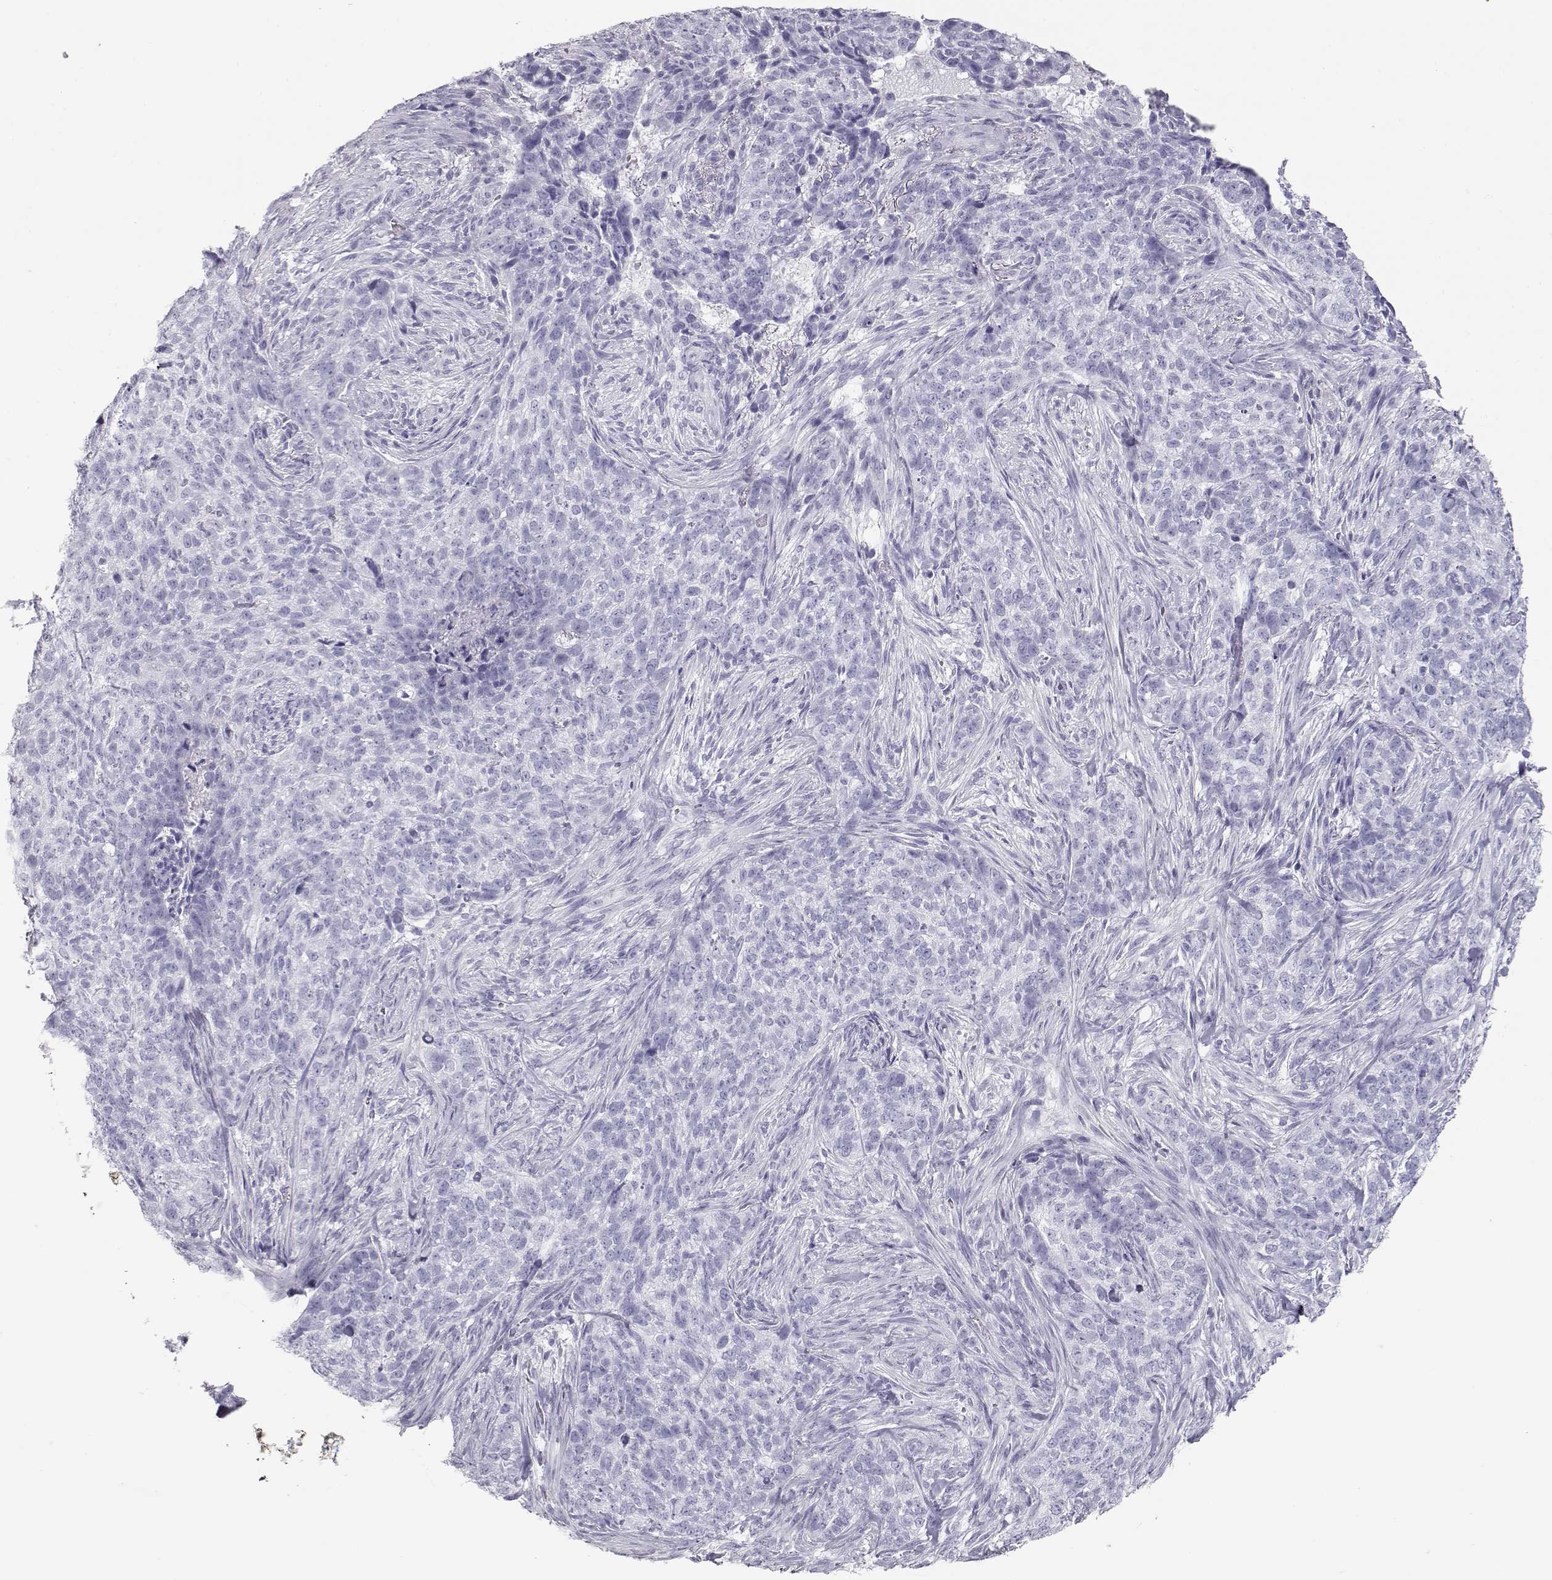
{"staining": {"intensity": "negative", "quantity": "none", "location": "none"}, "tissue": "skin cancer", "cell_type": "Tumor cells", "image_type": "cancer", "snomed": [{"axis": "morphology", "description": "Basal cell carcinoma"}, {"axis": "topography", "description": "Skin"}], "caption": "DAB immunohistochemical staining of human skin basal cell carcinoma shows no significant expression in tumor cells. Nuclei are stained in blue.", "gene": "TKTL1", "patient": {"sex": "female", "age": 69}}